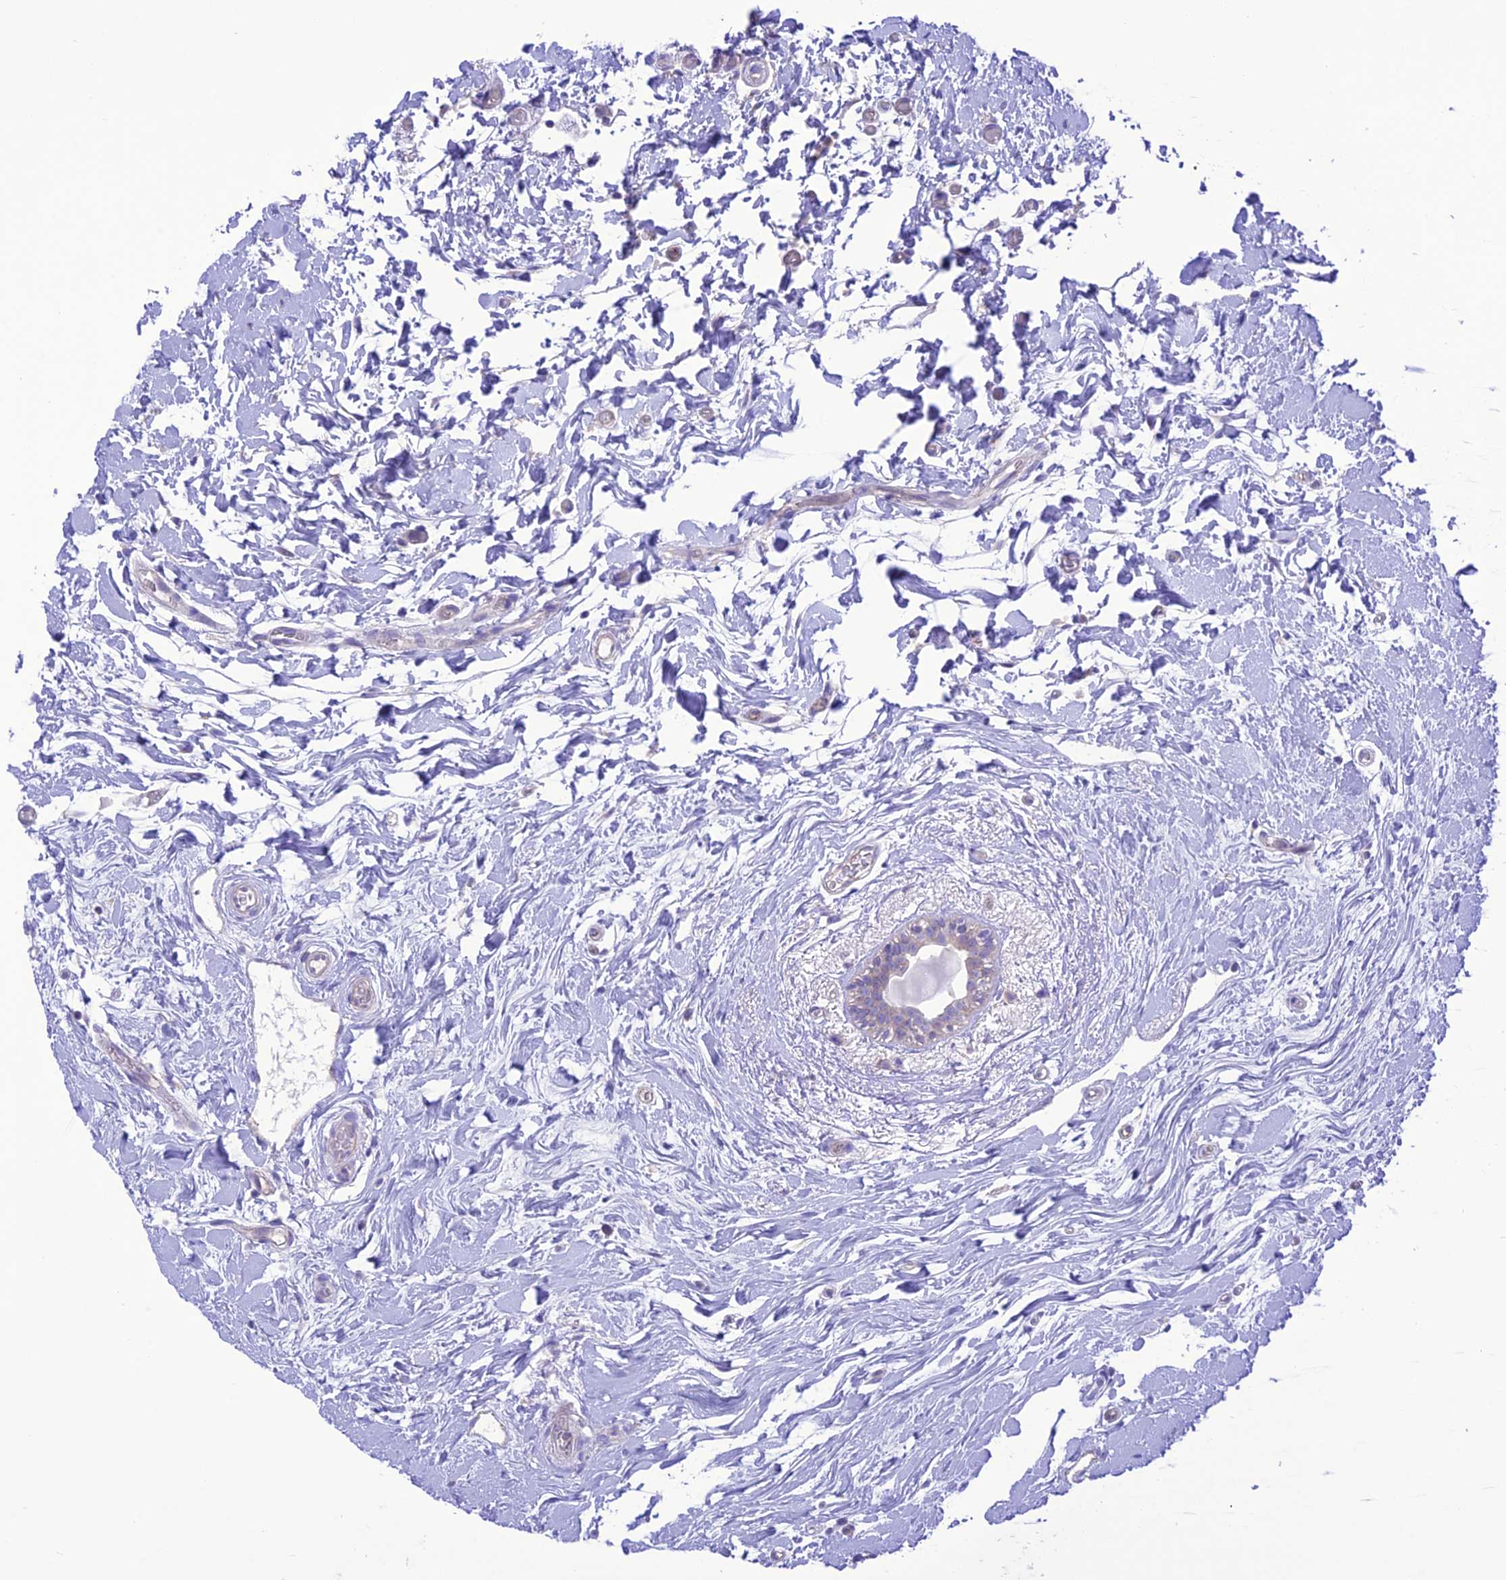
{"staining": {"intensity": "negative", "quantity": "none", "location": "none"}, "tissue": "breast cancer", "cell_type": "Tumor cells", "image_type": "cancer", "snomed": [{"axis": "morphology", "description": "Normal tissue, NOS"}, {"axis": "morphology", "description": "Duct carcinoma"}, {"axis": "topography", "description": "Breast"}], "caption": "DAB (3,3'-diaminobenzidine) immunohistochemical staining of breast intraductal carcinoma demonstrates no significant staining in tumor cells.", "gene": "CHSY3", "patient": {"sex": "female", "age": 62}}